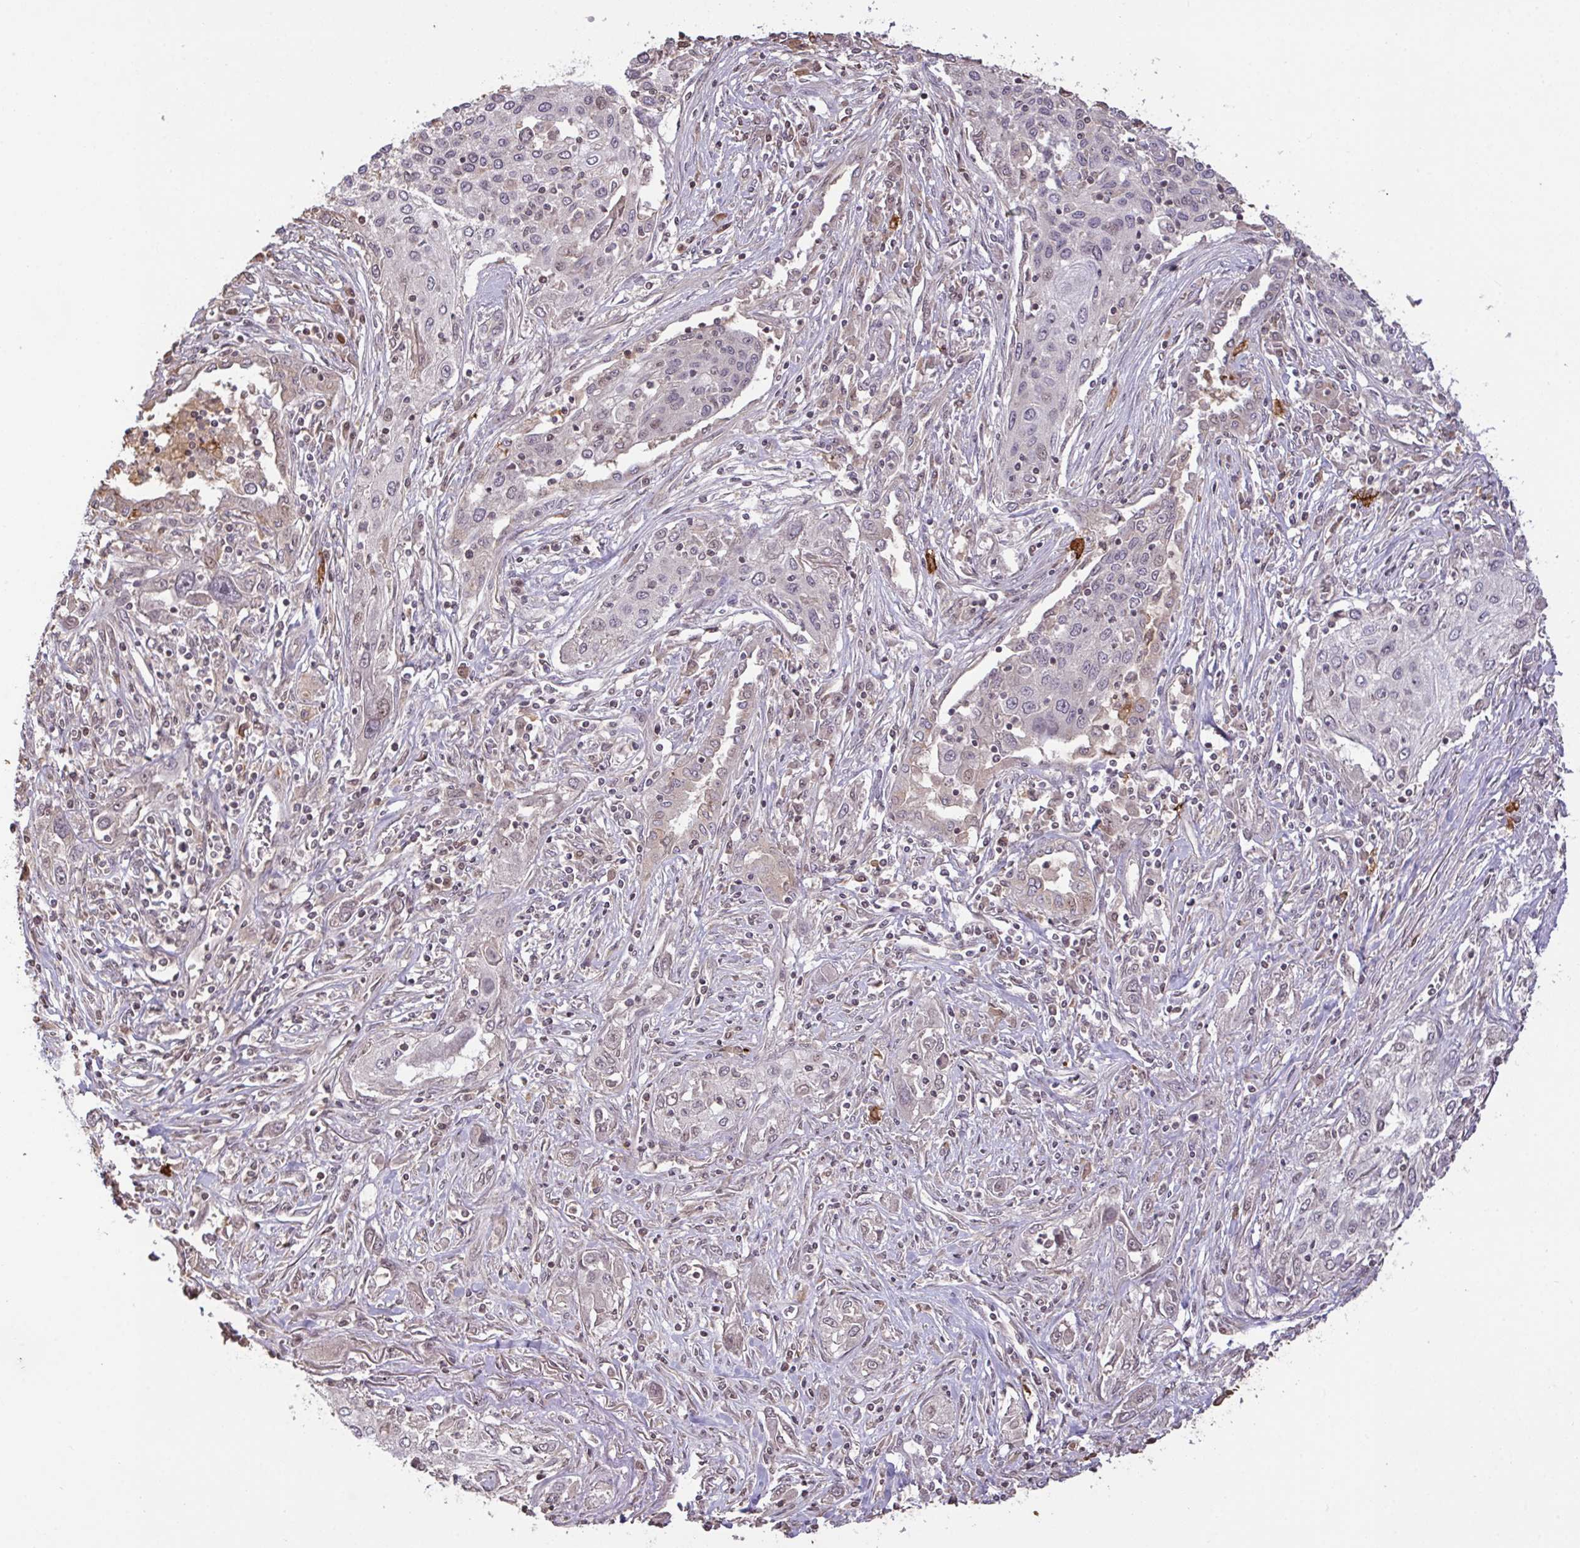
{"staining": {"intensity": "negative", "quantity": "none", "location": "none"}, "tissue": "lung cancer", "cell_type": "Tumor cells", "image_type": "cancer", "snomed": [{"axis": "morphology", "description": "Squamous cell carcinoma, NOS"}, {"axis": "topography", "description": "Lung"}], "caption": "Tumor cells are negative for brown protein staining in lung squamous cell carcinoma.", "gene": "FCER1A", "patient": {"sex": "female", "age": 69}}